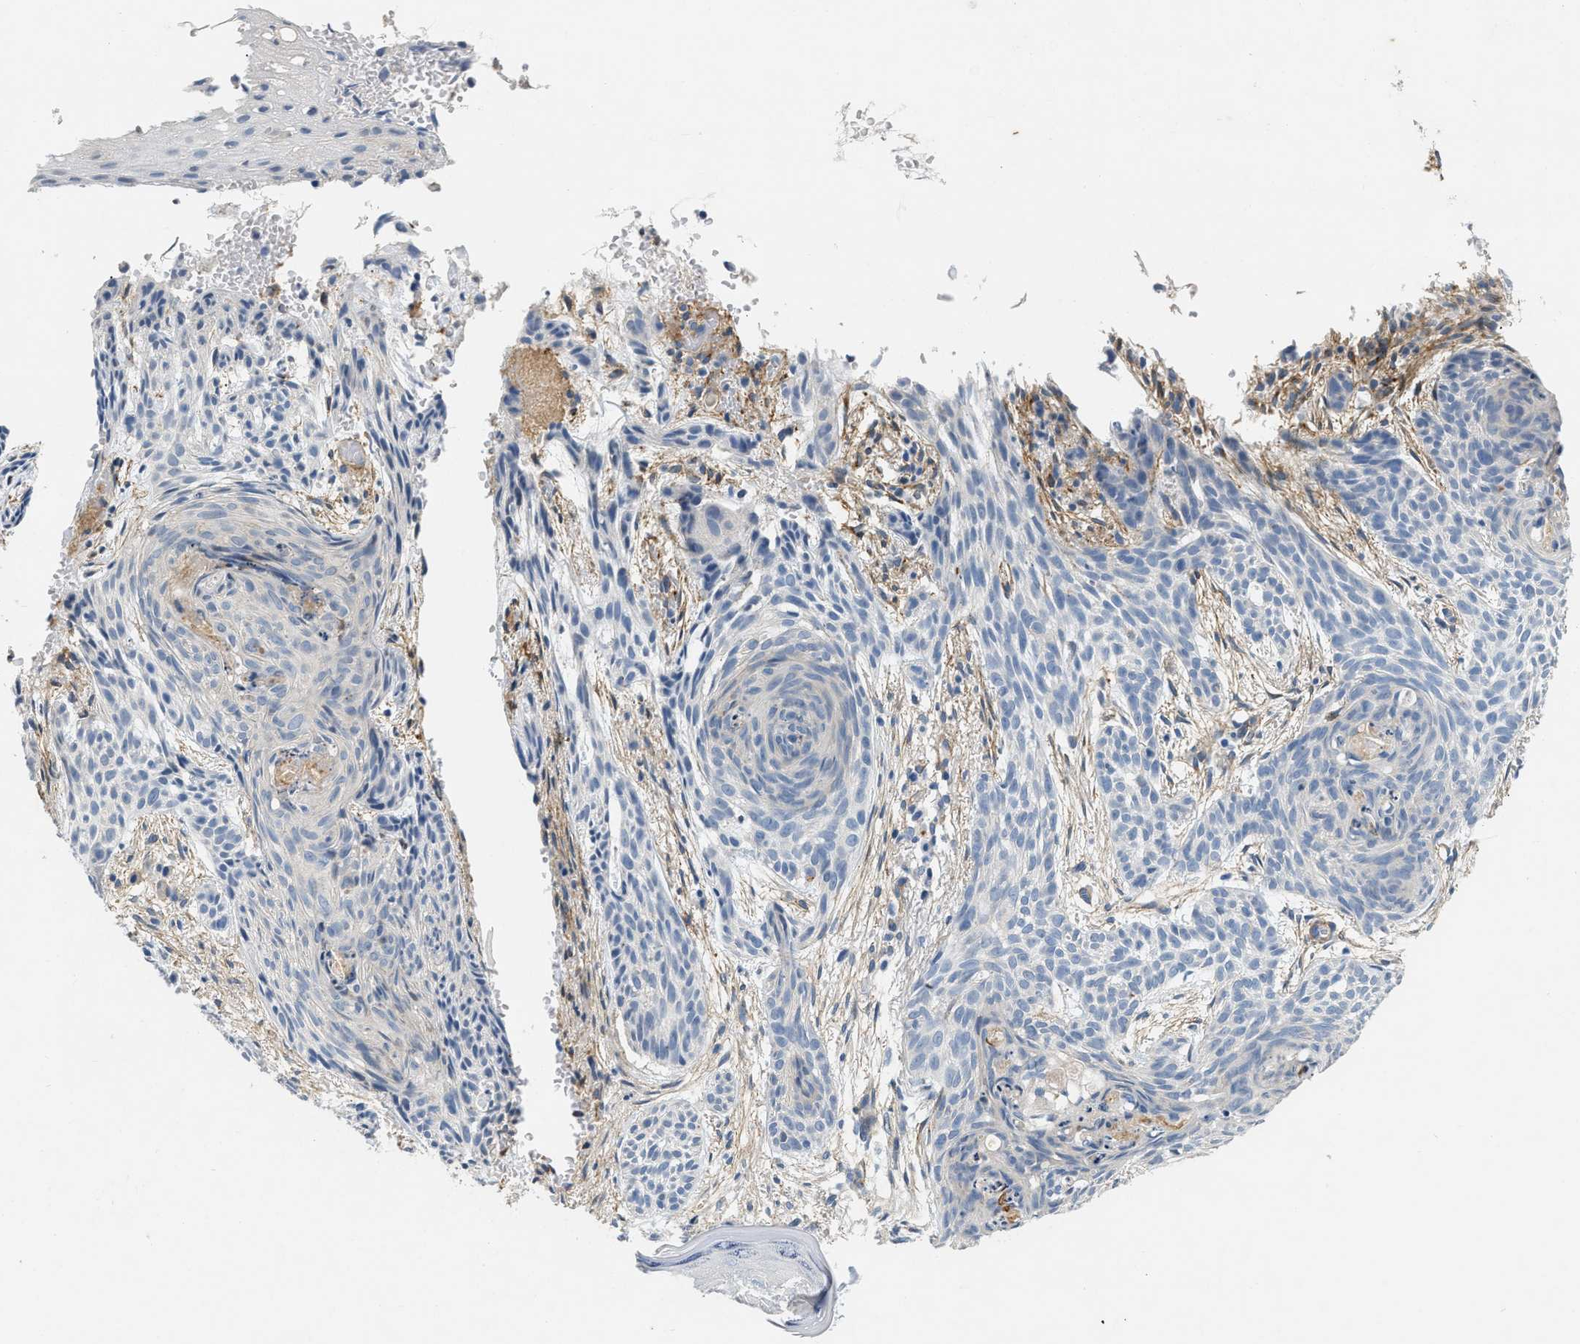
{"staining": {"intensity": "negative", "quantity": "none", "location": "none"}, "tissue": "skin cancer", "cell_type": "Tumor cells", "image_type": "cancer", "snomed": [{"axis": "morphology", "description": "Basal cell carcinoma"}, {"axis": "topography", "description": "Skin"}], "caption": "IHC photomicrograph of human basal cell carcinoma (skin) stained for a protein (brown), which shows no expression in tumor cells. (DAB (3,3'-diaminobenzidine) immunohistochemistry, high magnification).", "gene": "PDGFRA", "patient": {"sex": "female", "age": 59}}